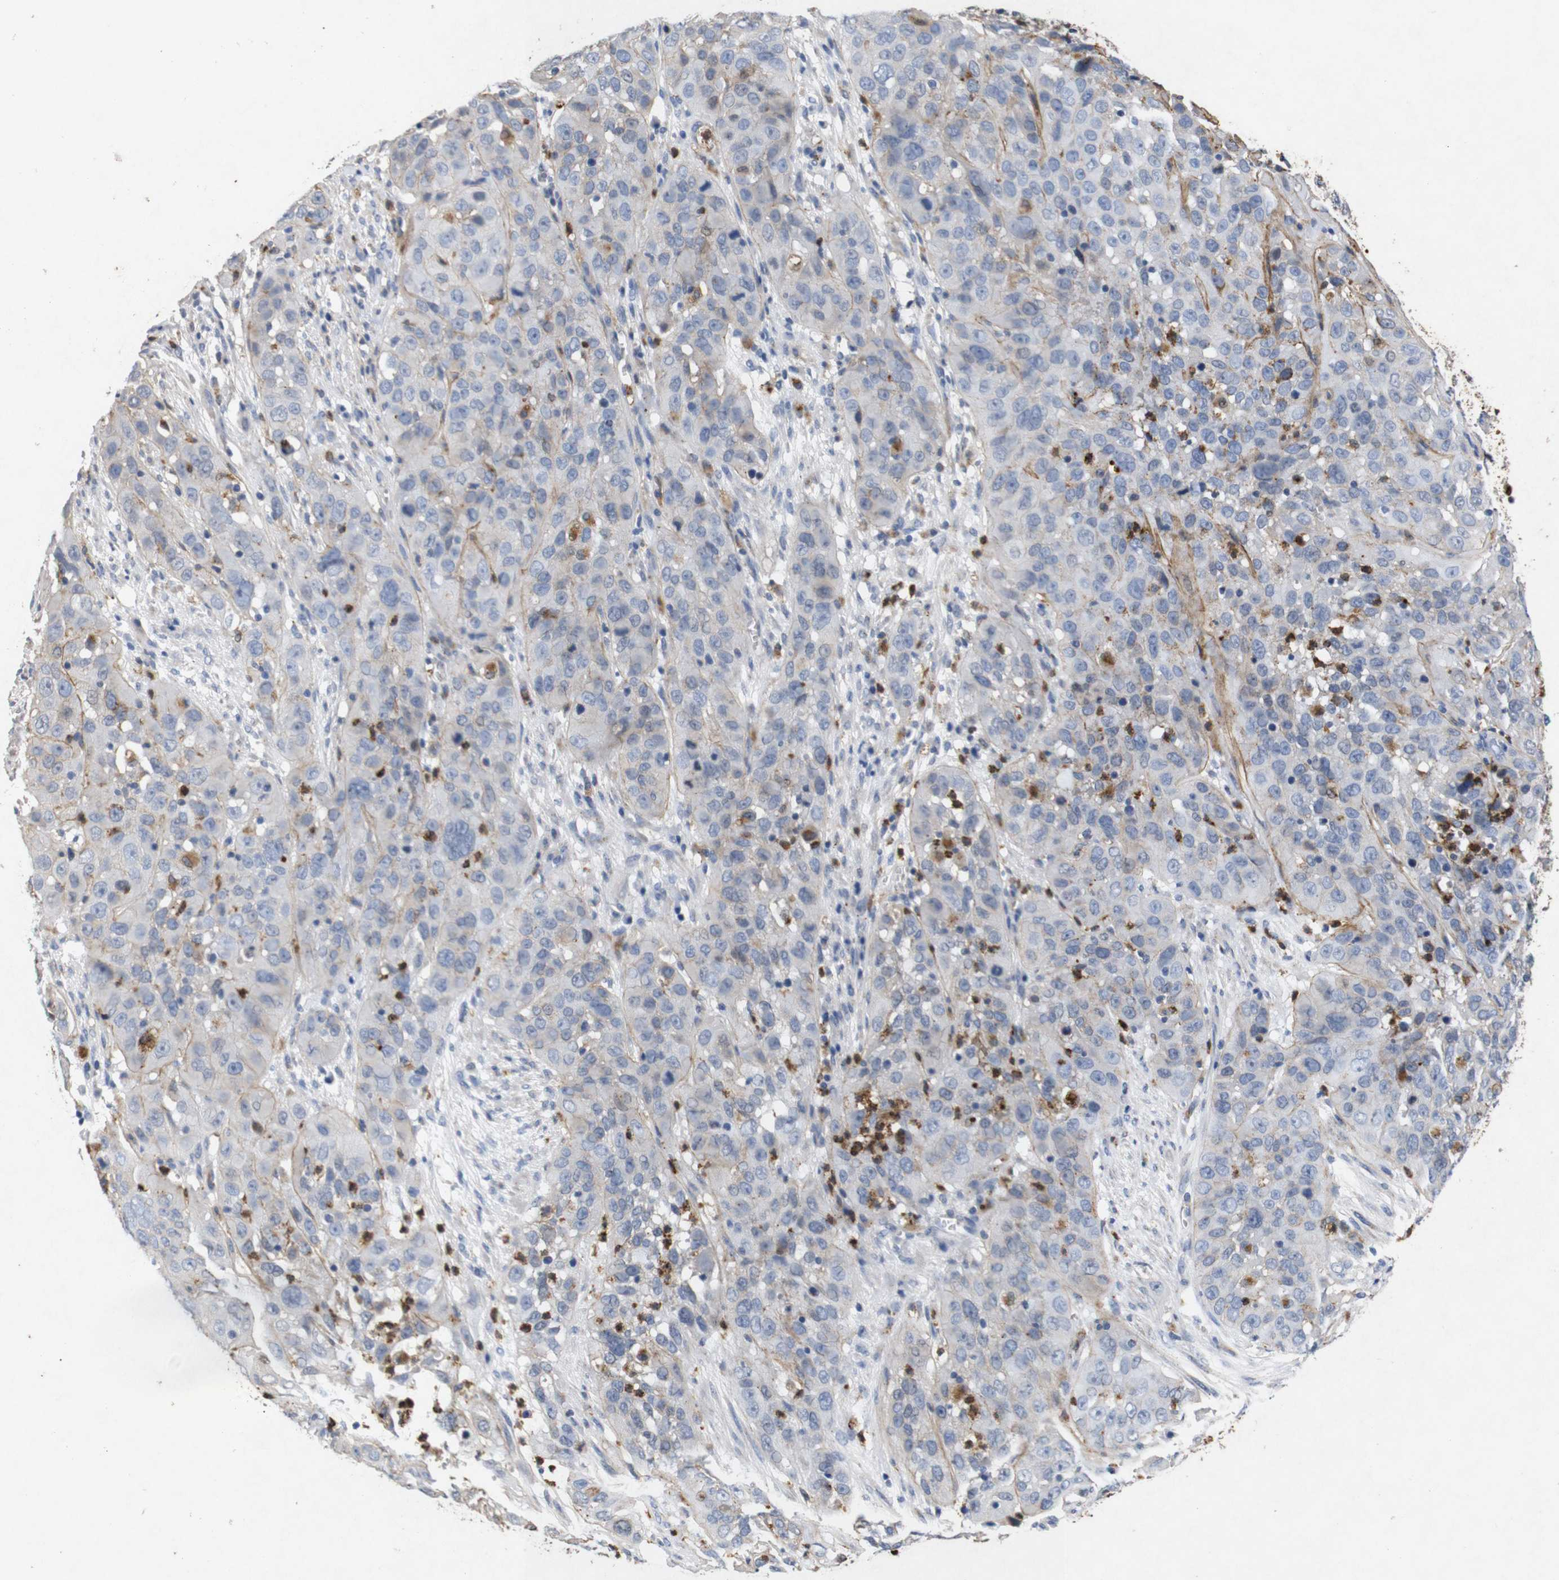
{"staining": {"intensity": "negative", "quantity": "none", "location": "none"}, "tissue": "cervical cancer", "cell_type": "Tumor cells", "image_type": "cancer", "snomed": [{"axis": "morphology", "description": "Squamous cell carcinoma, NOS"}, {"axis": "topography", "description": "Cervix"}], "caption": "Protein analysis of cervical cancer (squamous cell carcinoma) reveals no significant positivity in tumor cells.", "gene": "SDCBP", "patient": {"sex": "female", "age": 32}}